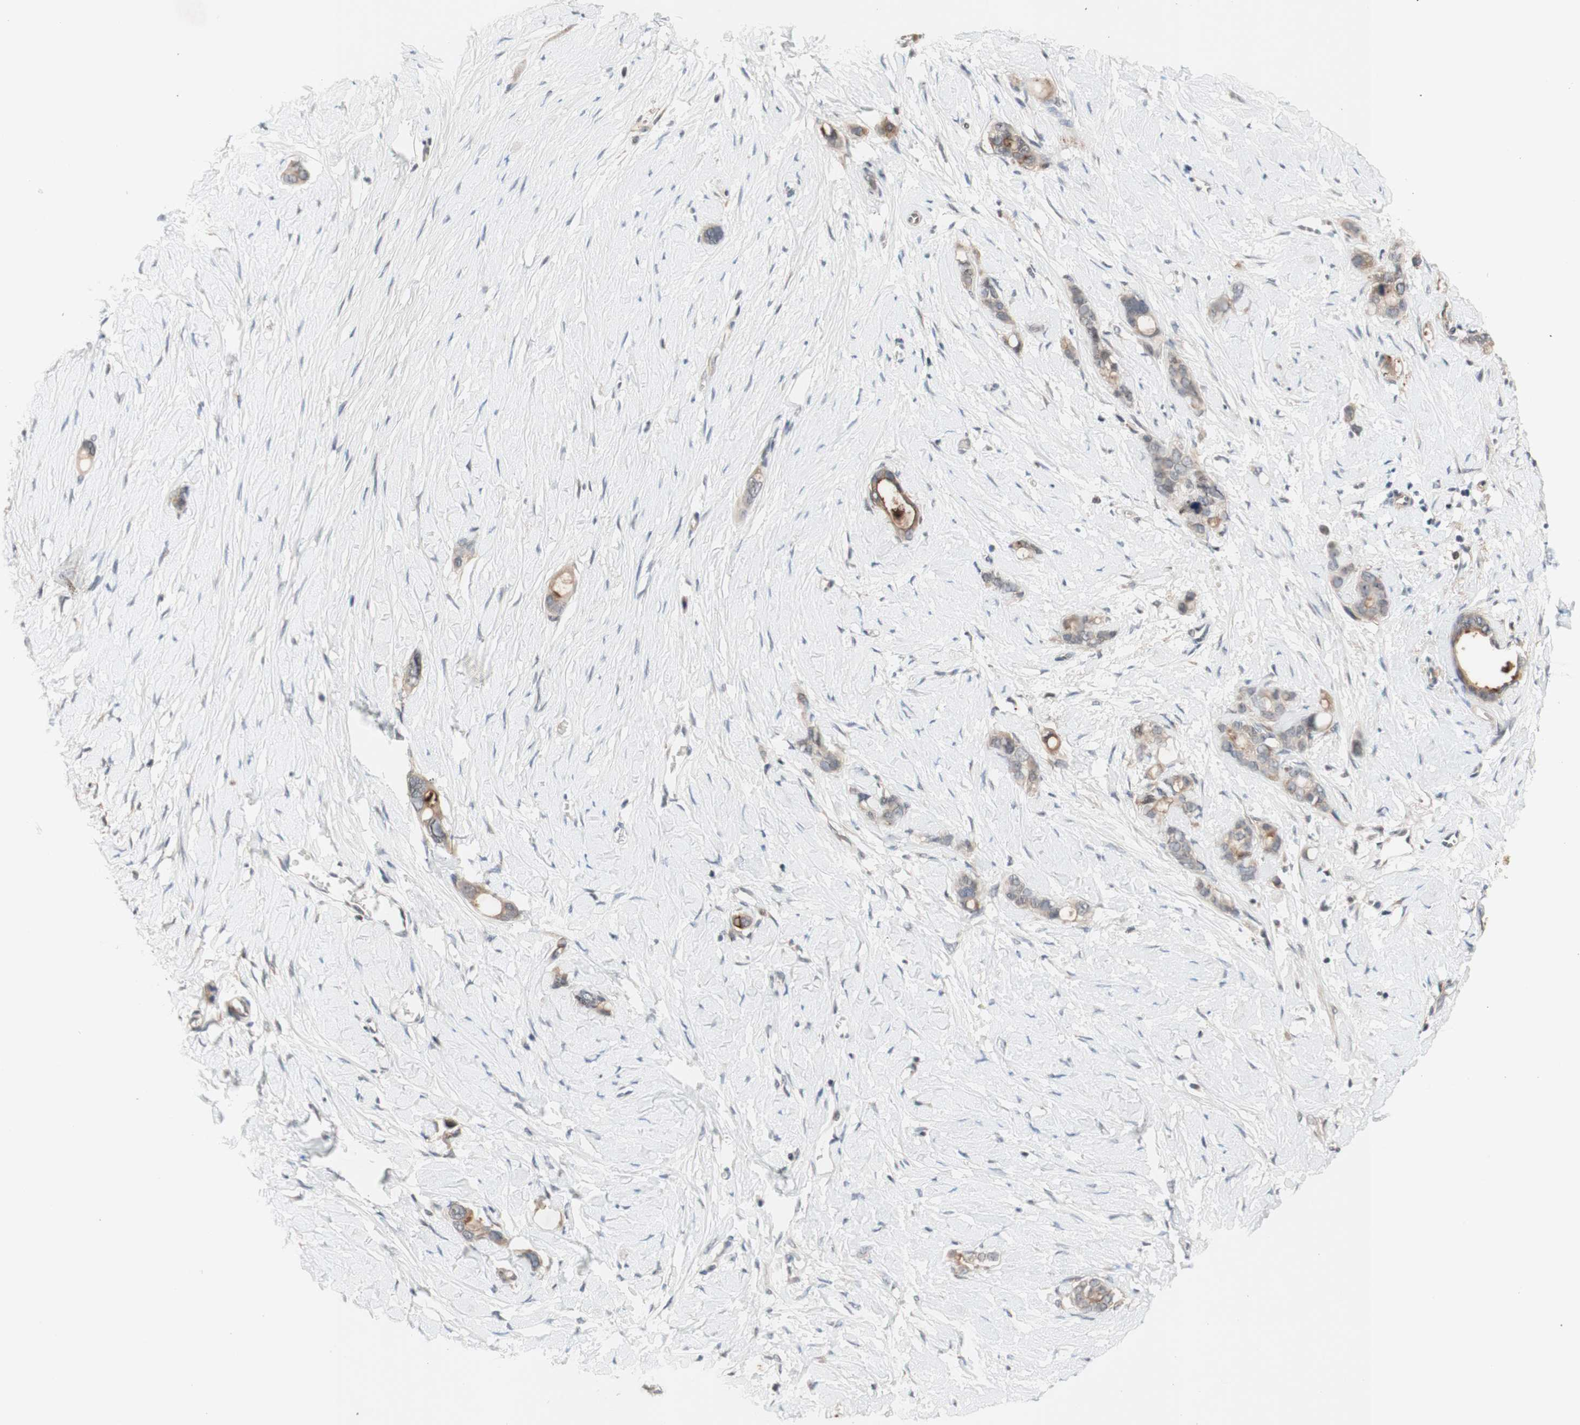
{"staining": {"intensity": "weak", "quantity": "25%-75%", "location": "cytoplasmic/membranous"}, "tissue": "stomach cancer", "cell_type": "Tumor cells", "image_type": "cancer", "snomed": [{"axis": "morphology", "description": "Adenocarcinoma, NOS"}, {"axis": "topography", "description": "Stomach"}], "caption": "Immunohistochemical staining of human adenocarcinoma (stomach) reveals low levels of weak cytoplasmic/membranous protein positivity in about 25%-75% of tumor cells. (brown staining indicates protein expression, while blue staining denotes nuclei).", "gene": "CD55", "patient": {"sex": "female", "age": 75}}